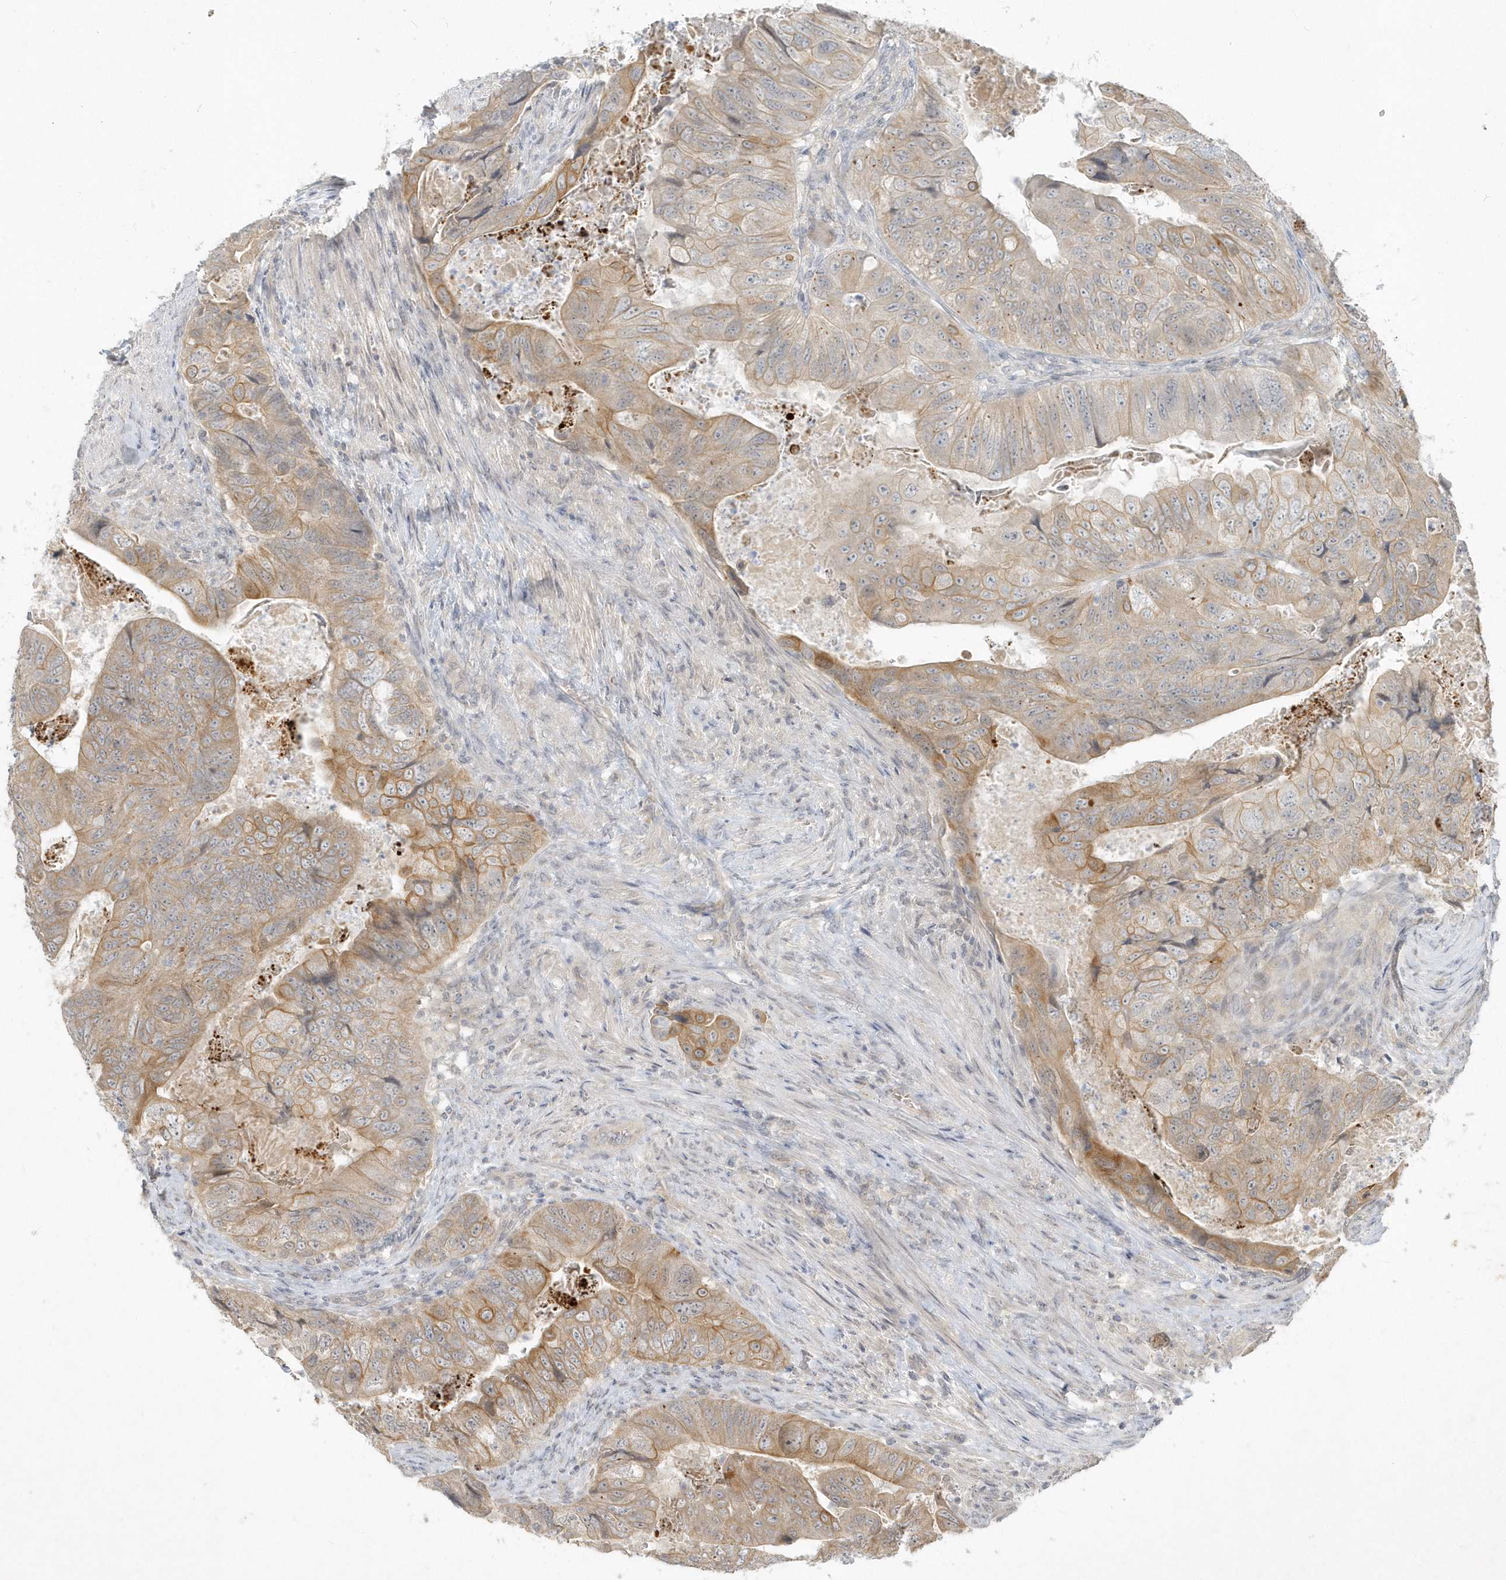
{"staining": {"intensity": "moderate", "quantity": "<25%", "location": "cytoplasmic/membranous"}, "tissue": "colorectal cancer", "cell_type": "Tumor cells", "image_type": "cancer", "snomed": [{"axis": "morphology", "description": "Adenocarcinoma, NOS"}, {"axis": "topography", "description": "Rectum"}], "caption": "The histopathology image shows immunohistochemical staining of adenocarcinoma (colorectal). There is moderate cytoplasmic/membranous staining is appreciated in about <25% of tumor cells.", "gene": "BOD1", "patient": {"sex": "male", "age": 63}}